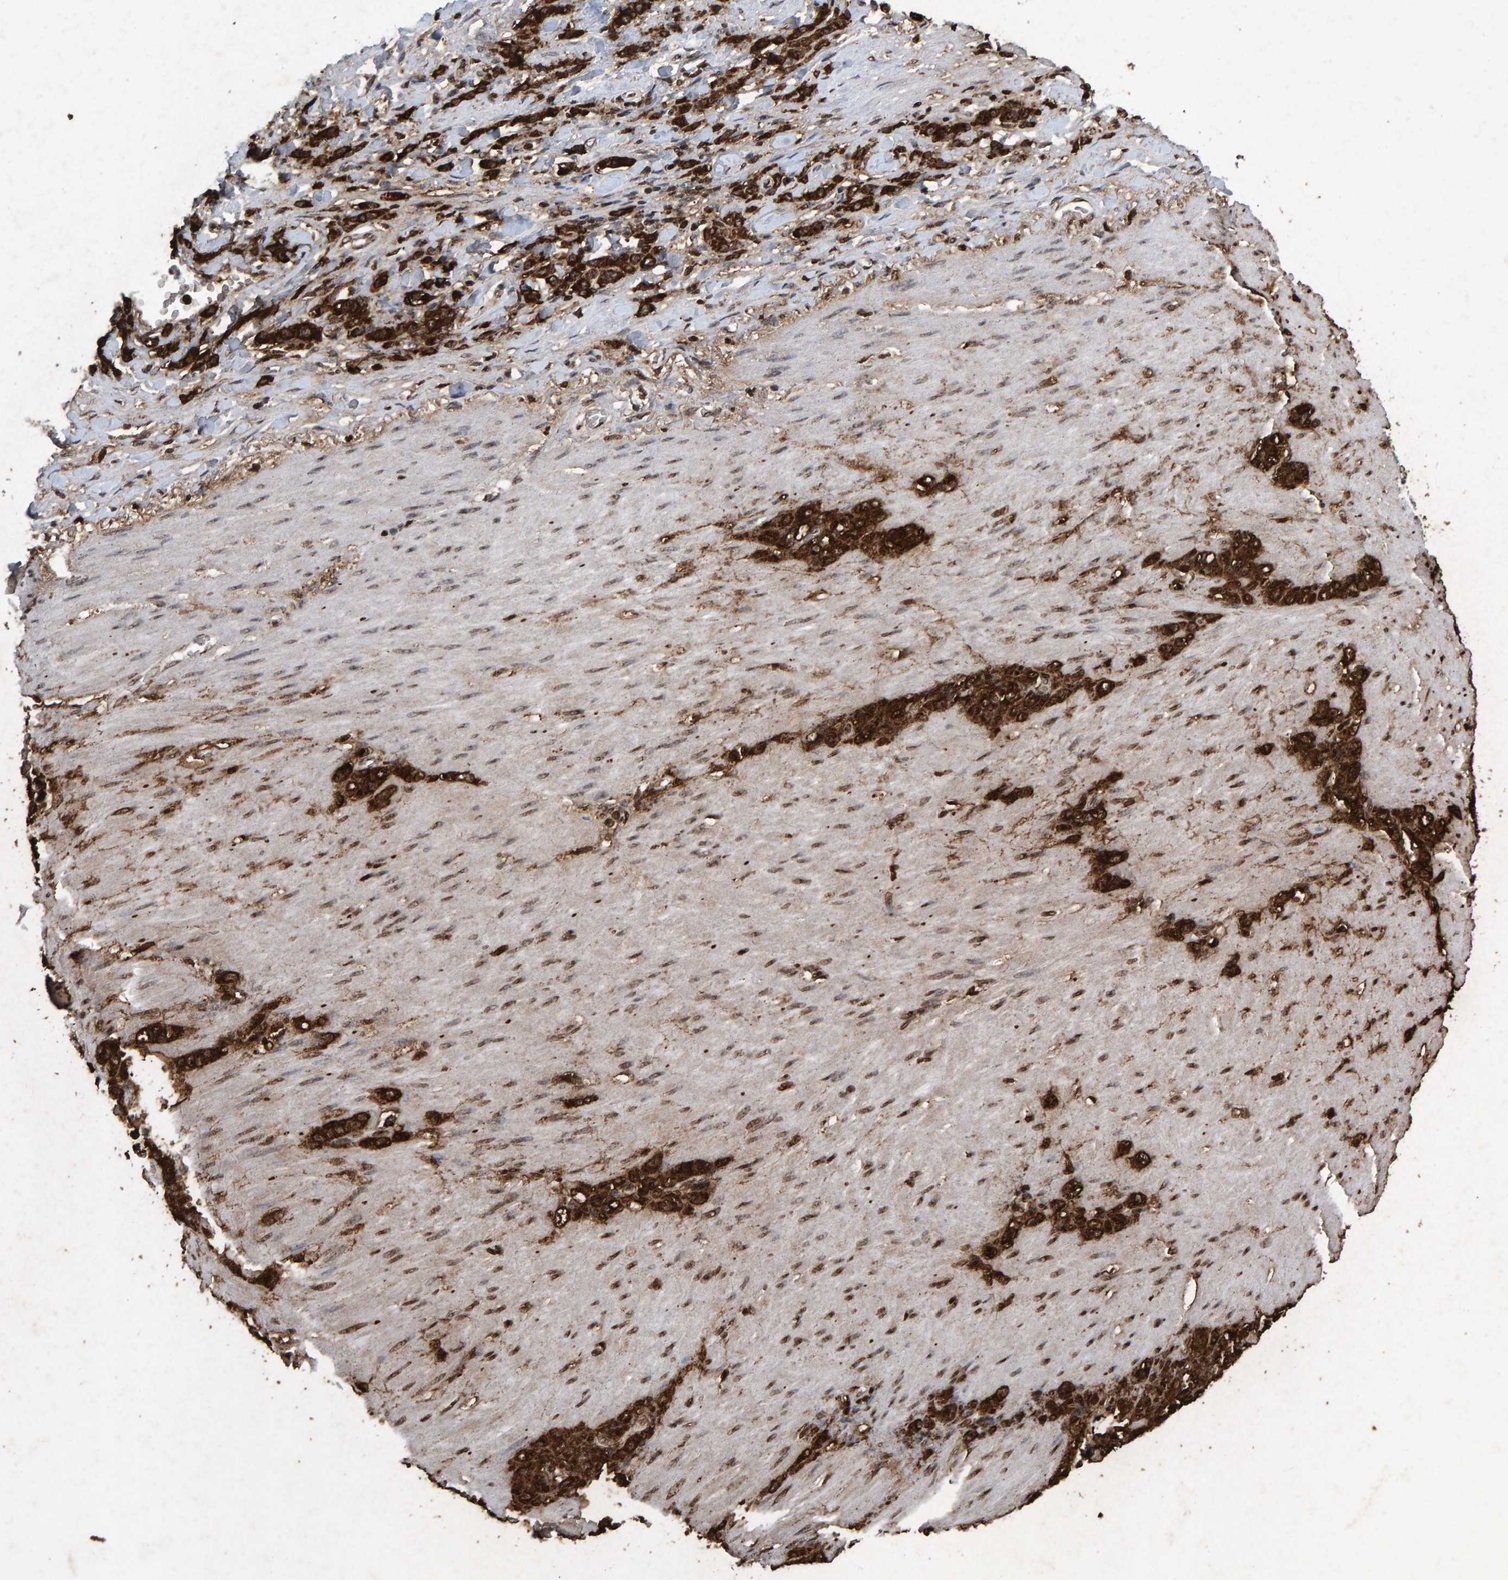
{"staining": {"intensity": "strong", "quantity": ">75%", "location": "cytoplasmic/membranous"}, "tissue": "stomach cancer", "cell_type": "Tumor cells", "image_type": "cancer", "snomed": [{"axis": "morphology", "description": "Normal tissue, NOS"}, {"axis": "morphology", "description": "Adenocarcinoma, NOS"}, {"axis": "topography", "description": "Stomach"}], "caption": "Protein staining shows strong cytoplasmic/membranous expression in about >75% of tumor cells in adenocarcinoma (stomach).", "gene": "GALC", "patient": {"sex": "male", "age": 82}}